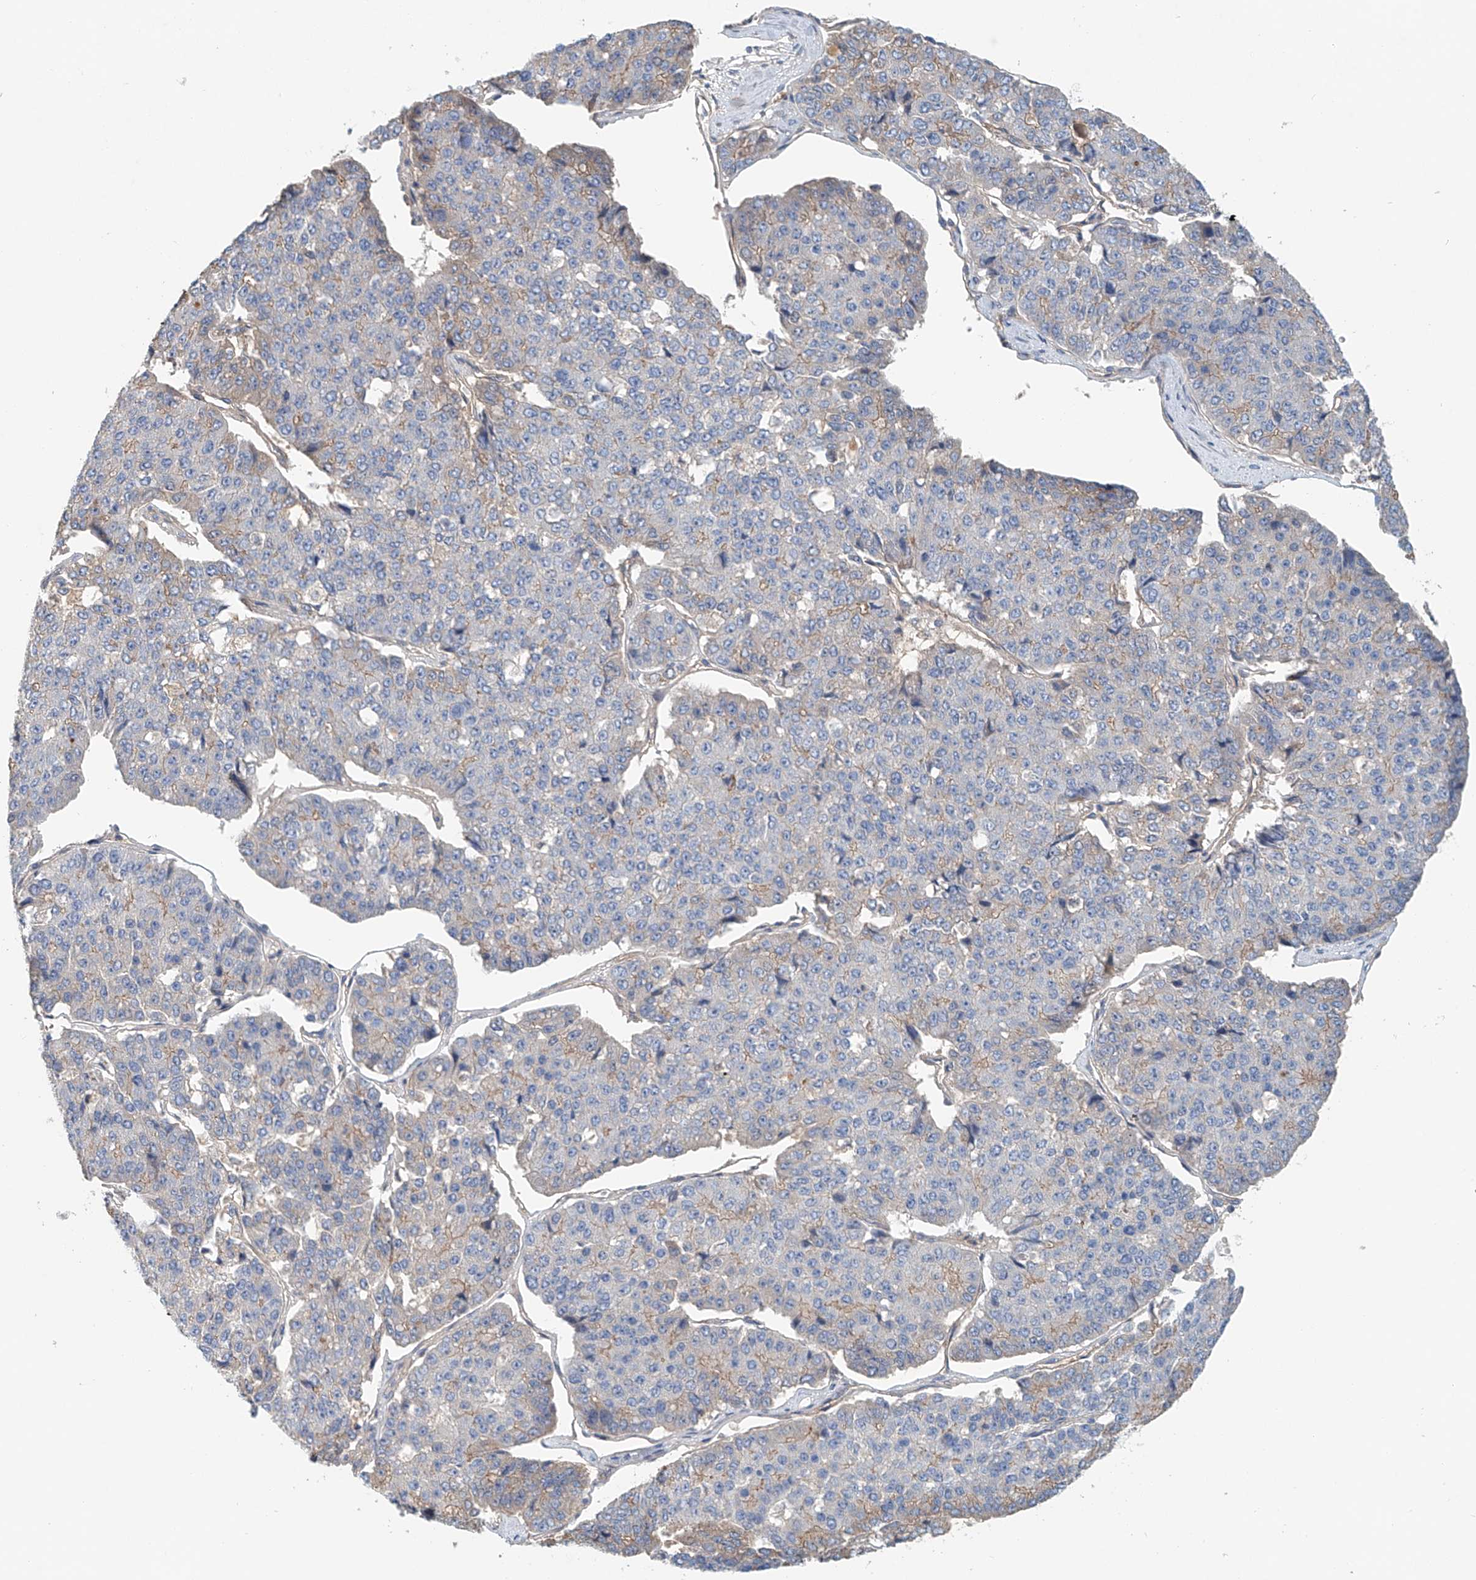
{"staining": {"intensity": "weak", "quantity": "<25%", "location": "cytoplasmic/membranous"}, "tissue": "pancreatic cancer", "cell_type": "Tumor cells", "image_type": "cancer", "snomed": [{"axis": "morphology", "description": "Adenocarcinoma, NOS"}, {"axis": "topography", "description": "Pancreas"}], "caption": "High power microscopy histopathology image of an immunohistochemistry (IHC) image of pancreatic cancer, revealing no significant staining in tumor cells. Brightfield microscopy of immunohistochemistry stained with DAB (3,3'-diaminobenzidine) (brown) and hematoxylin (blue), captured at high magnification.", "gene": "FRYL", "patient": {"sex": "male", "age": 50}}